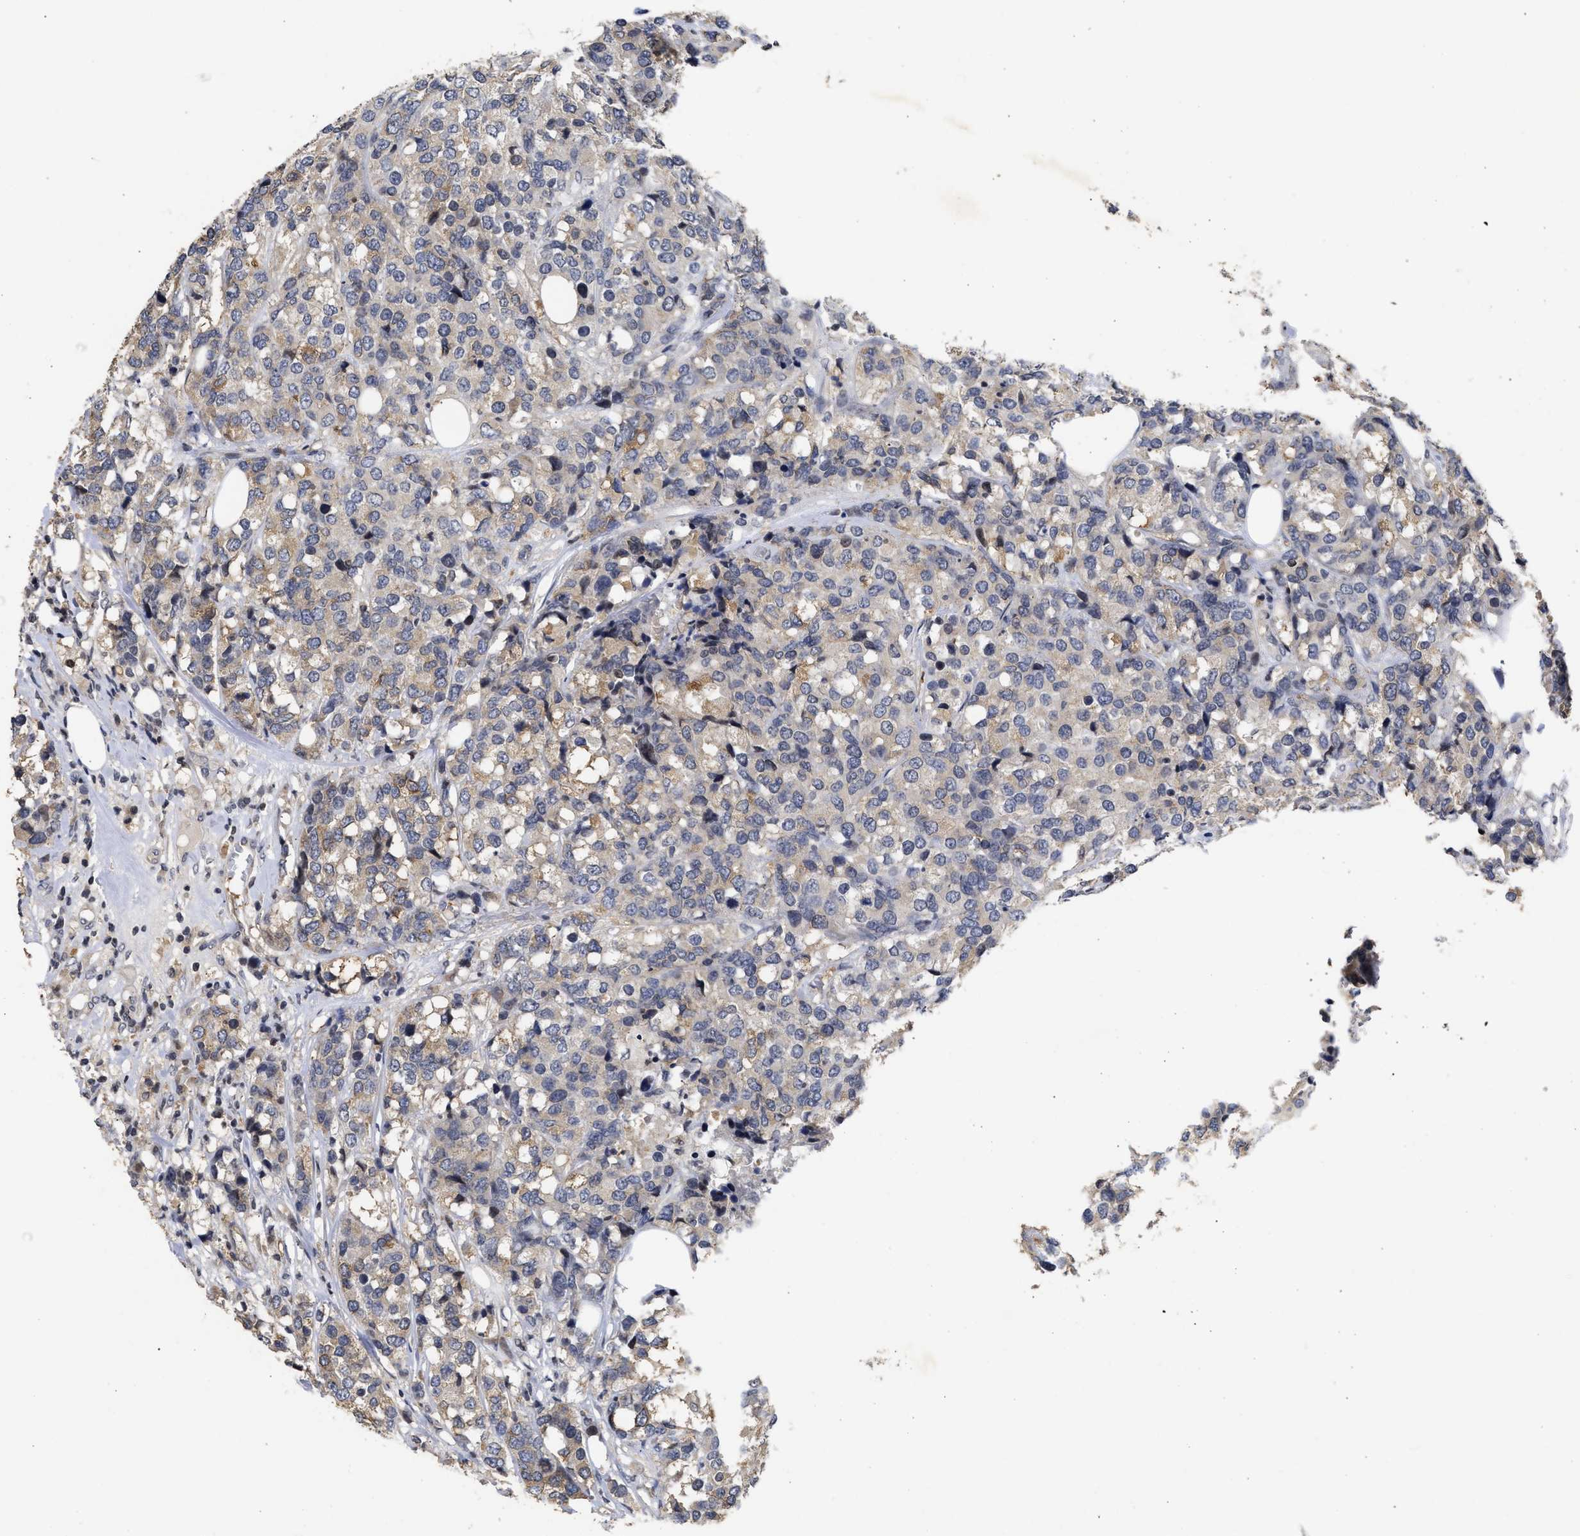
{"staining": {"intensity": "weak", "quantity": "25%-75%", "location": "cytoplasmic/membranous"}, "tissue": "breast cancer", "cell_type": "Tumor cells", "image_type": "cancer", "snomed": [{"axis": "morphology", "description": "Lobular carcinoma"}, {"axis": "topography", "description": "Breast"}], "caption": "About 25%-75% of tumor cells in human breast cancer show weak cytoplasmic/membranous protein staining as visualized by brown immunohistochemical staining.", "gene": "ENSG00000142539", "patient": {"sex": "female", "age": 59}}